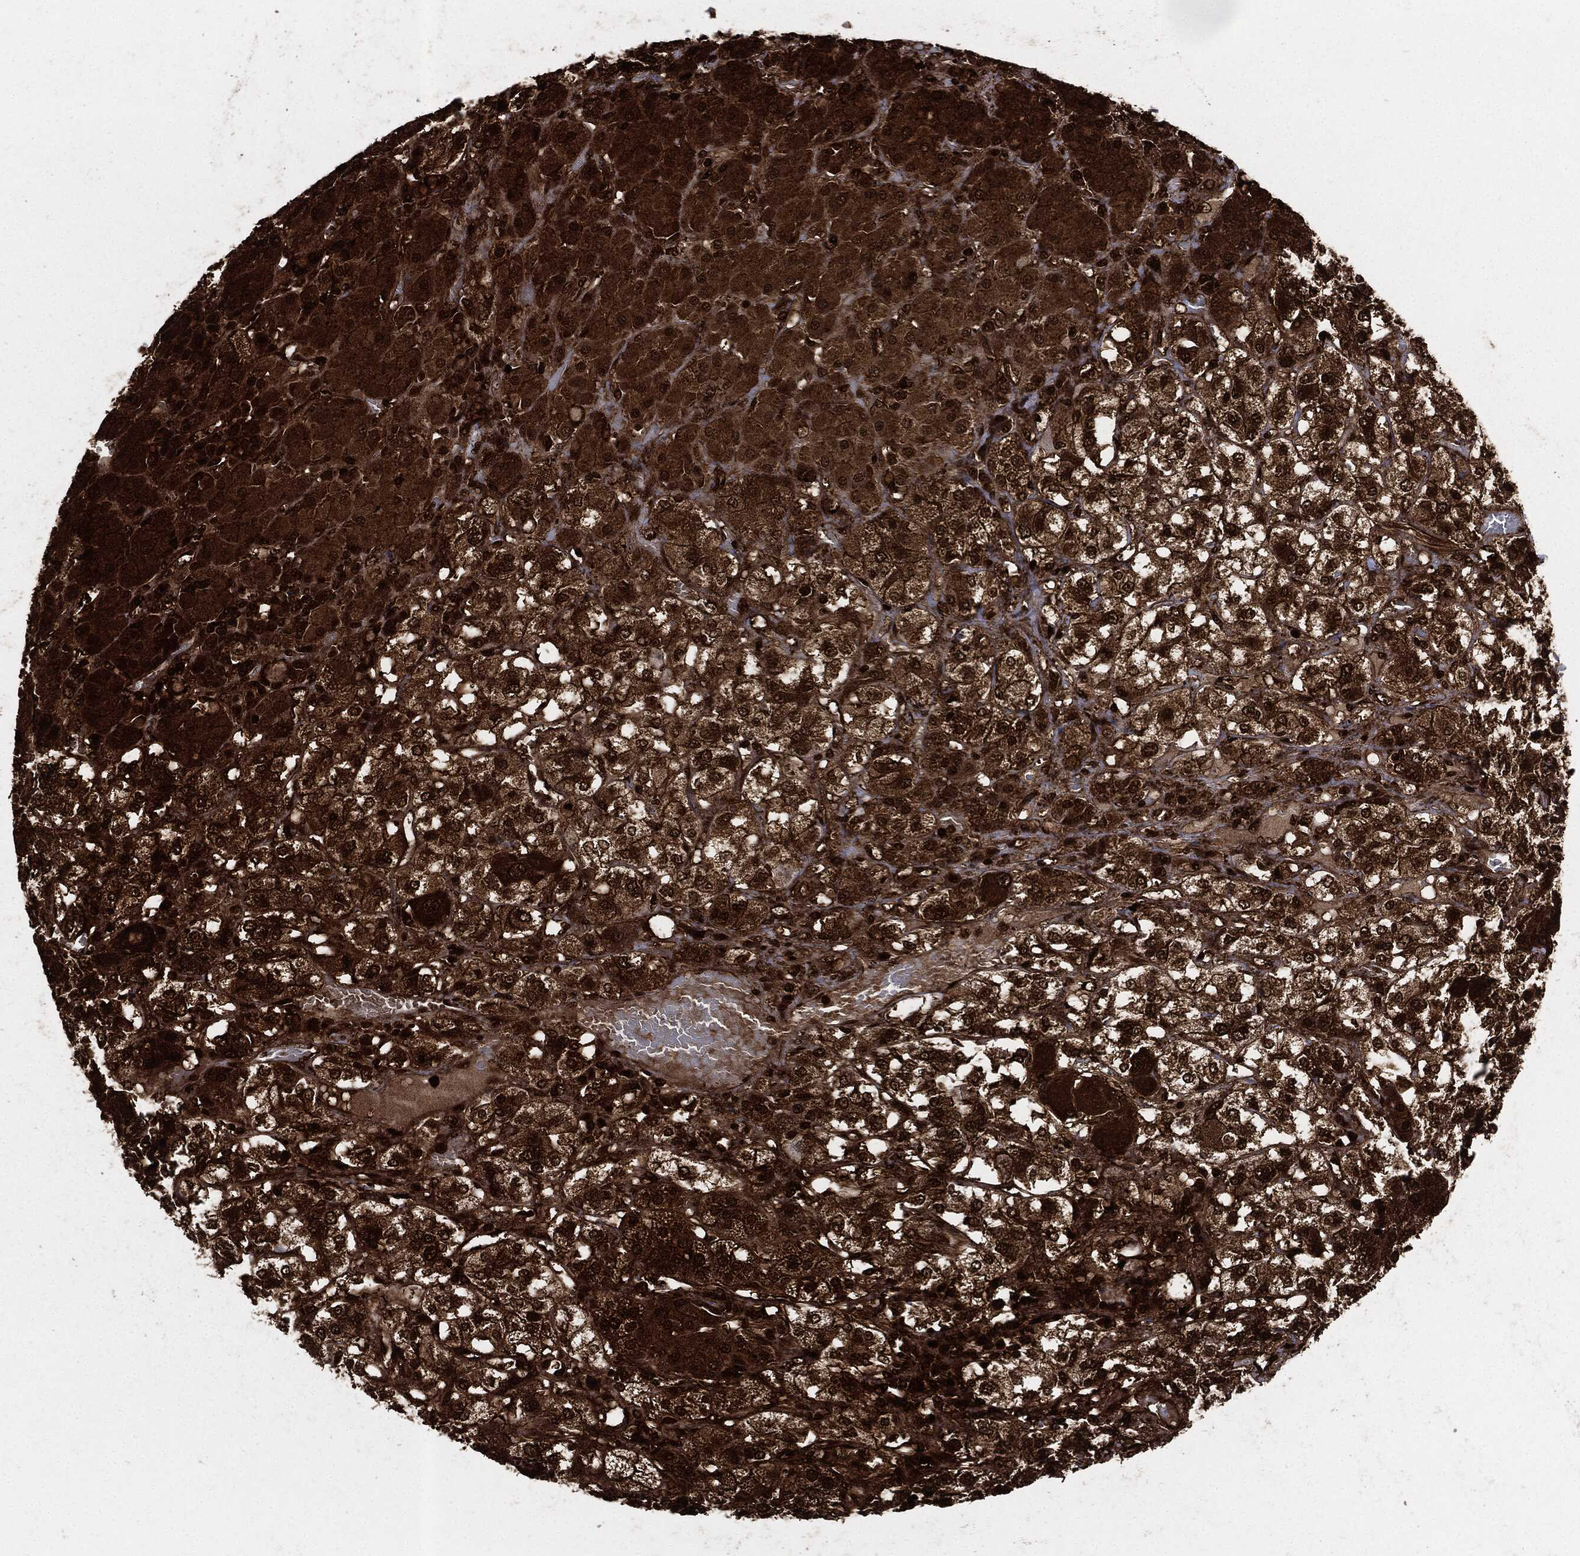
{"staining": {"intensity": "strong", "quantity": ">75%", "location": "cytoplasmic/membranous"}, "tissue": "adrenal gland", "cell_type": "Glandular cells", "image_type": "normal", "snomed": [{"axis": "morphology", "description": "Normal tissue, NOS"}, {"axis": "topography", "description": "Adrenal gland"}], "caption": "This is an image of IHC staining of normal adrenal gland, which shows strong staining in the cytoplasmic/membranous of glandular cells.", "gene": "YWHAB", "patient": {"sex": "male", "age": 70}}